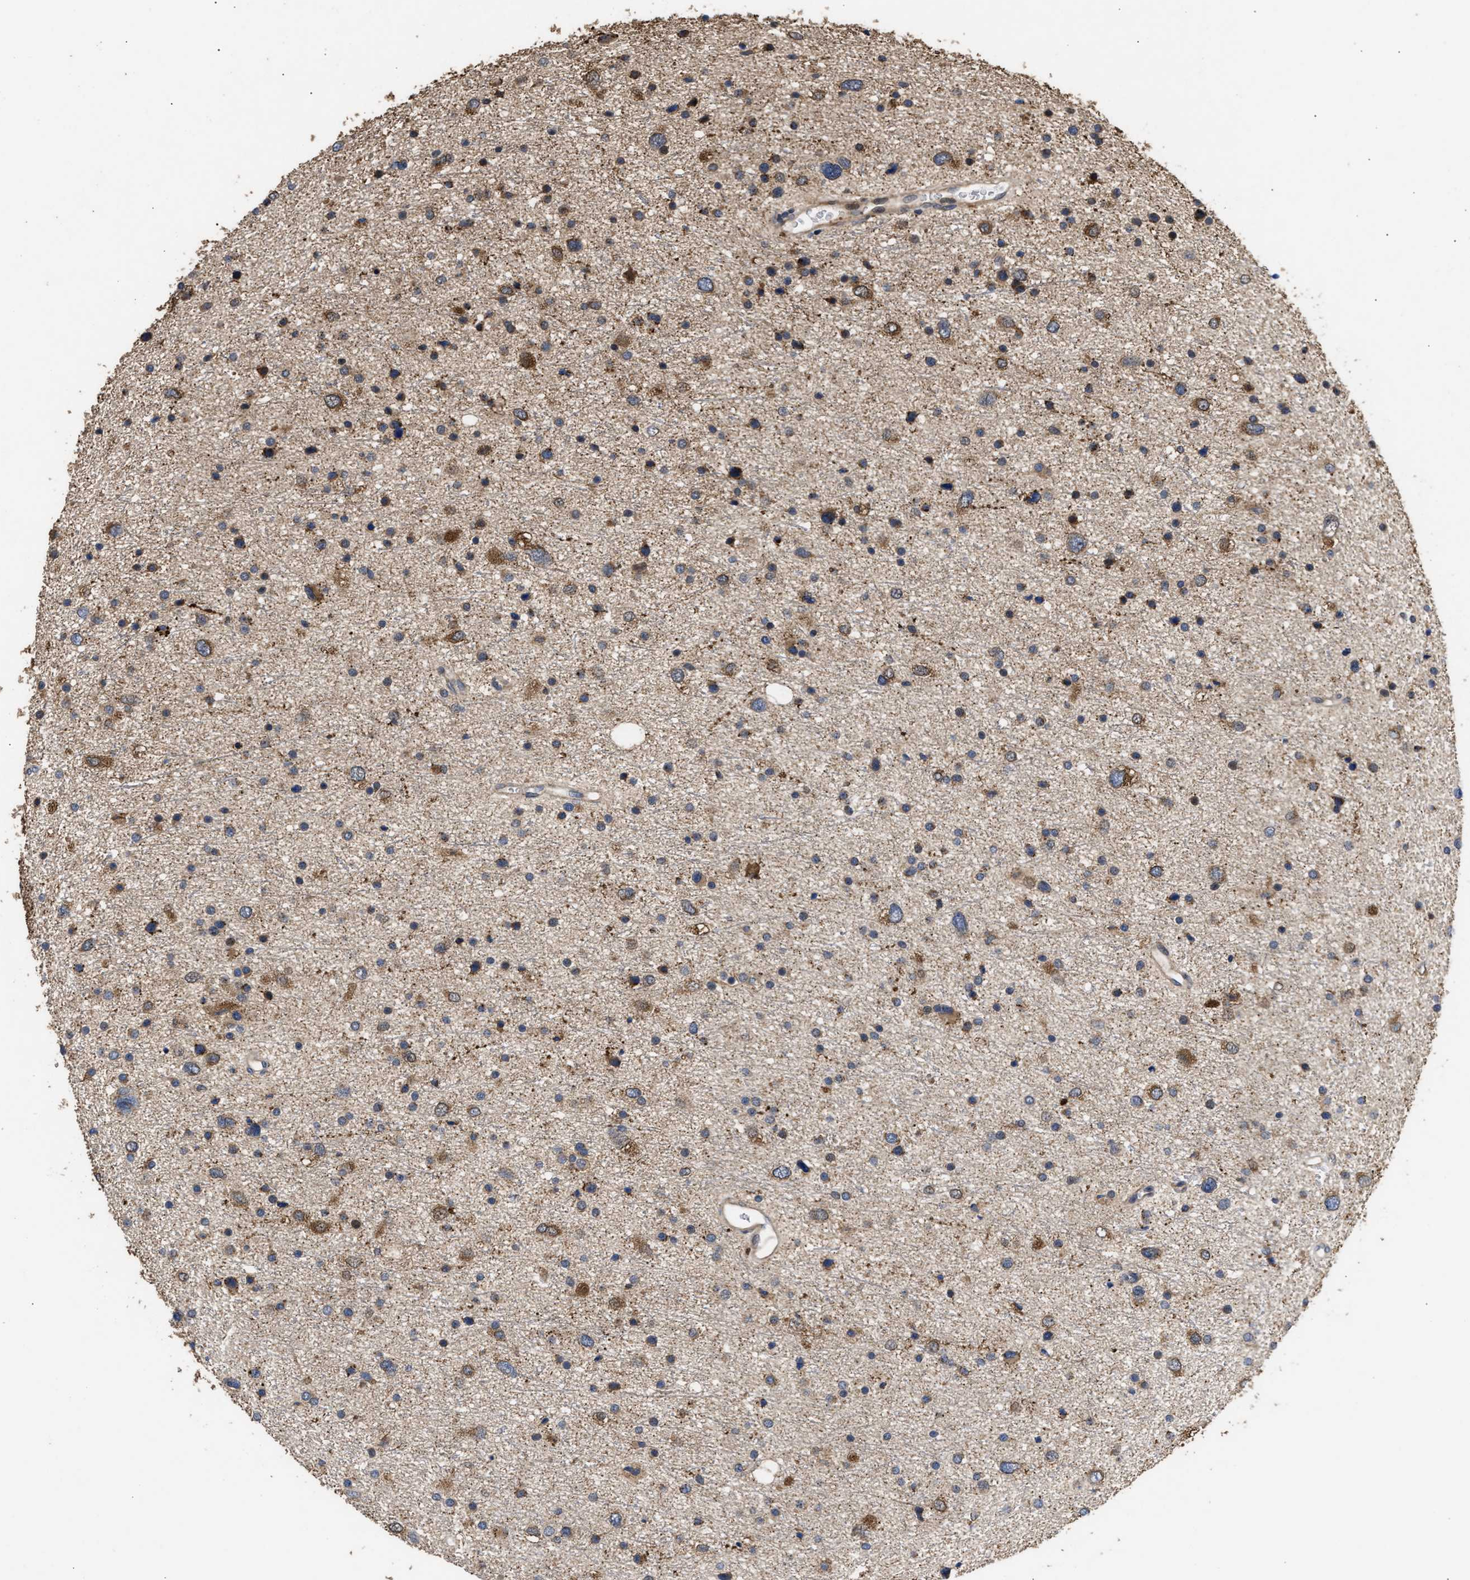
{"staining": {"intensity": "strong", "quantity": "<25%", "location": "cytoplasmic/membranous"}, "tissue": "glioma", "cell_type": "Tumor cells", "image_type": "cancer", "snomed": [{"axis": "morphology", "description": "Glioma, malignant, Low grade"}, {"axis": "topography", "description": "Brain"}], "caption": "A photomicrograph of human malignant glioma (low-grade) stained for a protein displays strong cytoplasmic/membranous brown staining in tumor cells.", "gene": "GOSR1", "patient": {"sex": "female", "age": 37}}